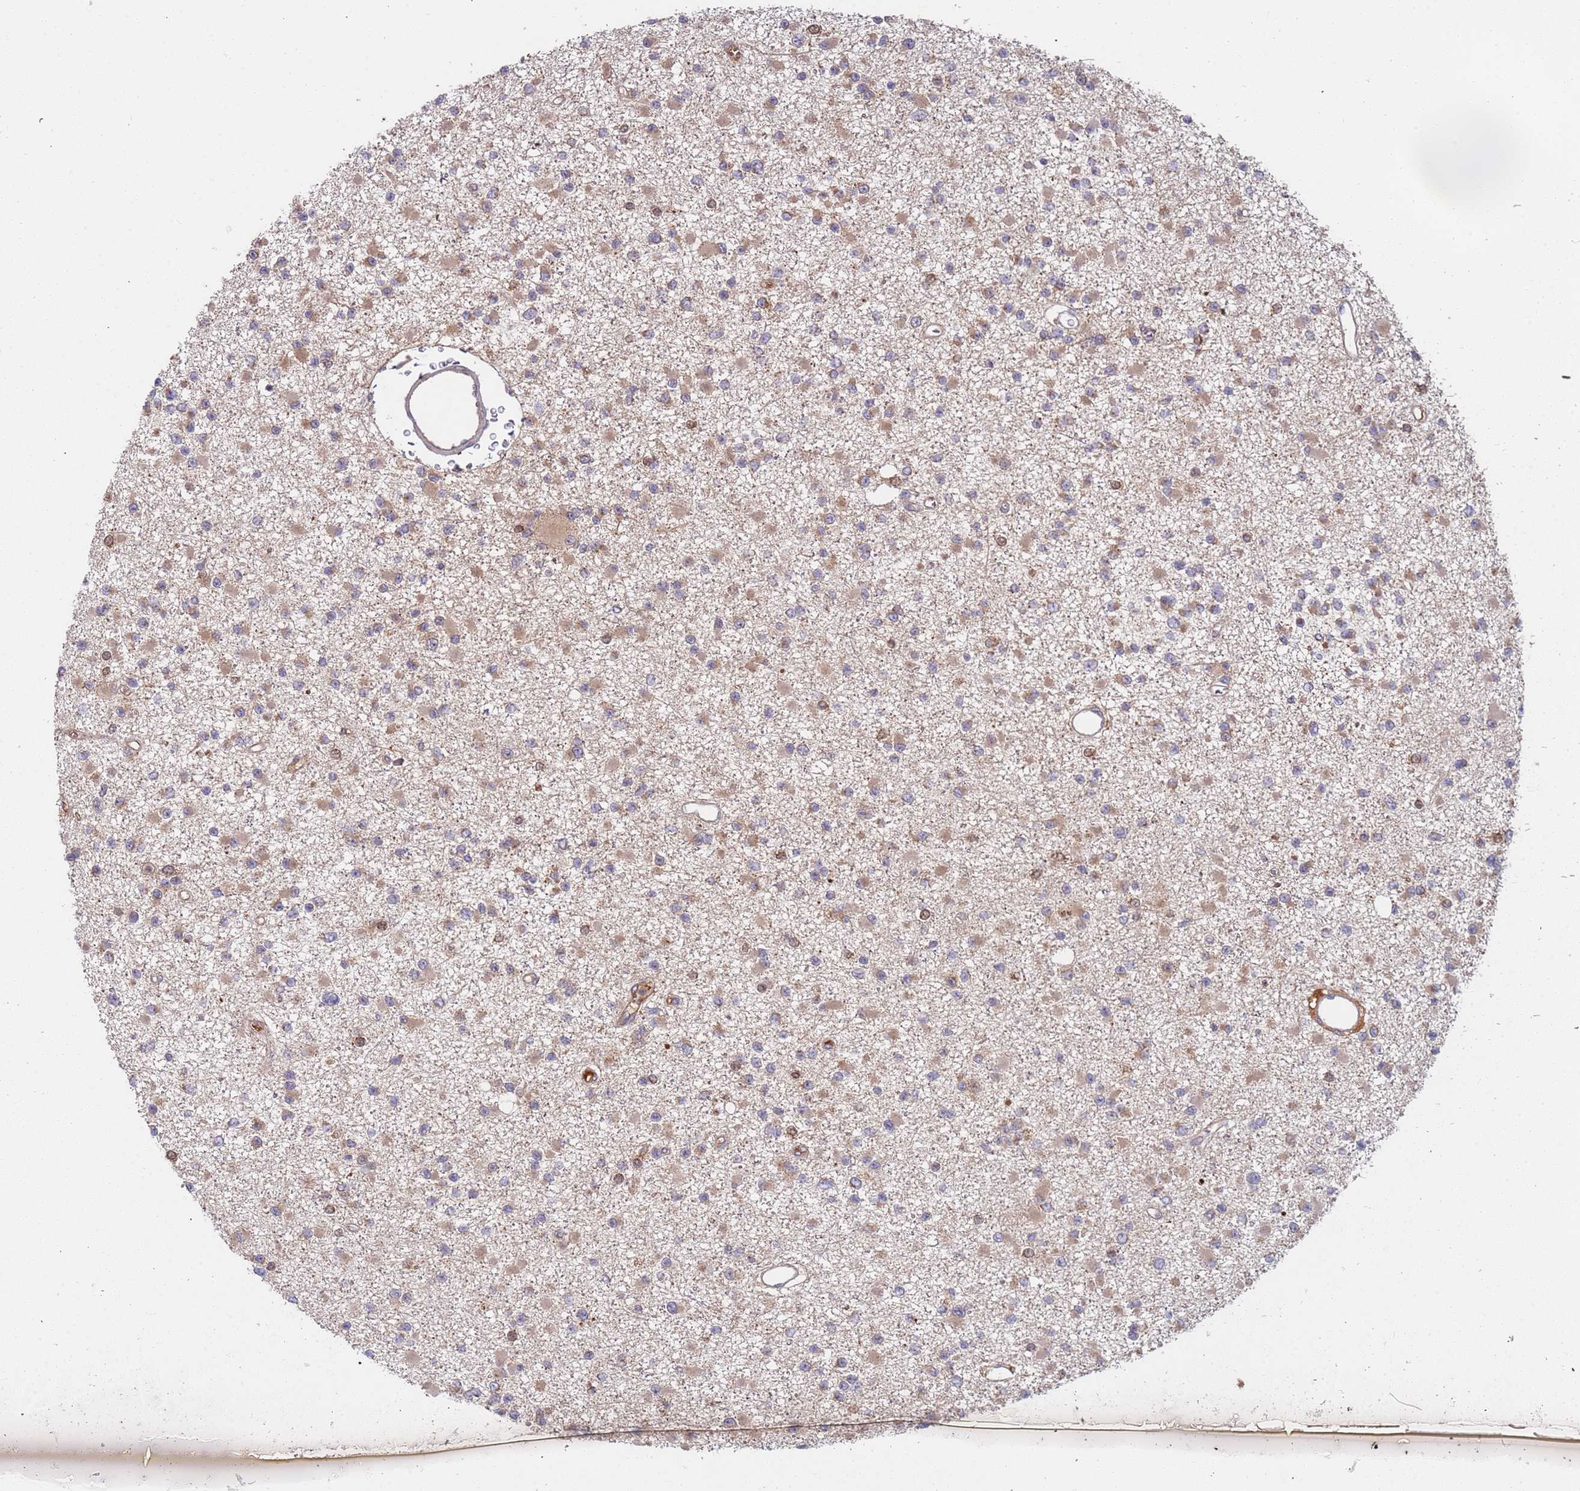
{"staining": {"intensity": "weak", "quantity": ">75%", "location": "cytoplasmic/membranous"}, "tissue": "glioma", "cell_type": "Tumor cells", "image_type": "cancer", "snomed": [{"axis": "morphology", "description": "Glioma, malignant, Low grade"}, {"axis": "topography", "description": "Brain"}], "caption": "High-magnification brightfield microscopy of glioma stained with DAB (3,3'-diaminobenzidine) (brown) and counterstained with hematoxylin (blue). tumor cells exhibit weak cytoplasmic/membranous expression is seen in approximately>75% of cells.", "gene": "OR5A2", "patient": {"sex": "female", "age": 22}}